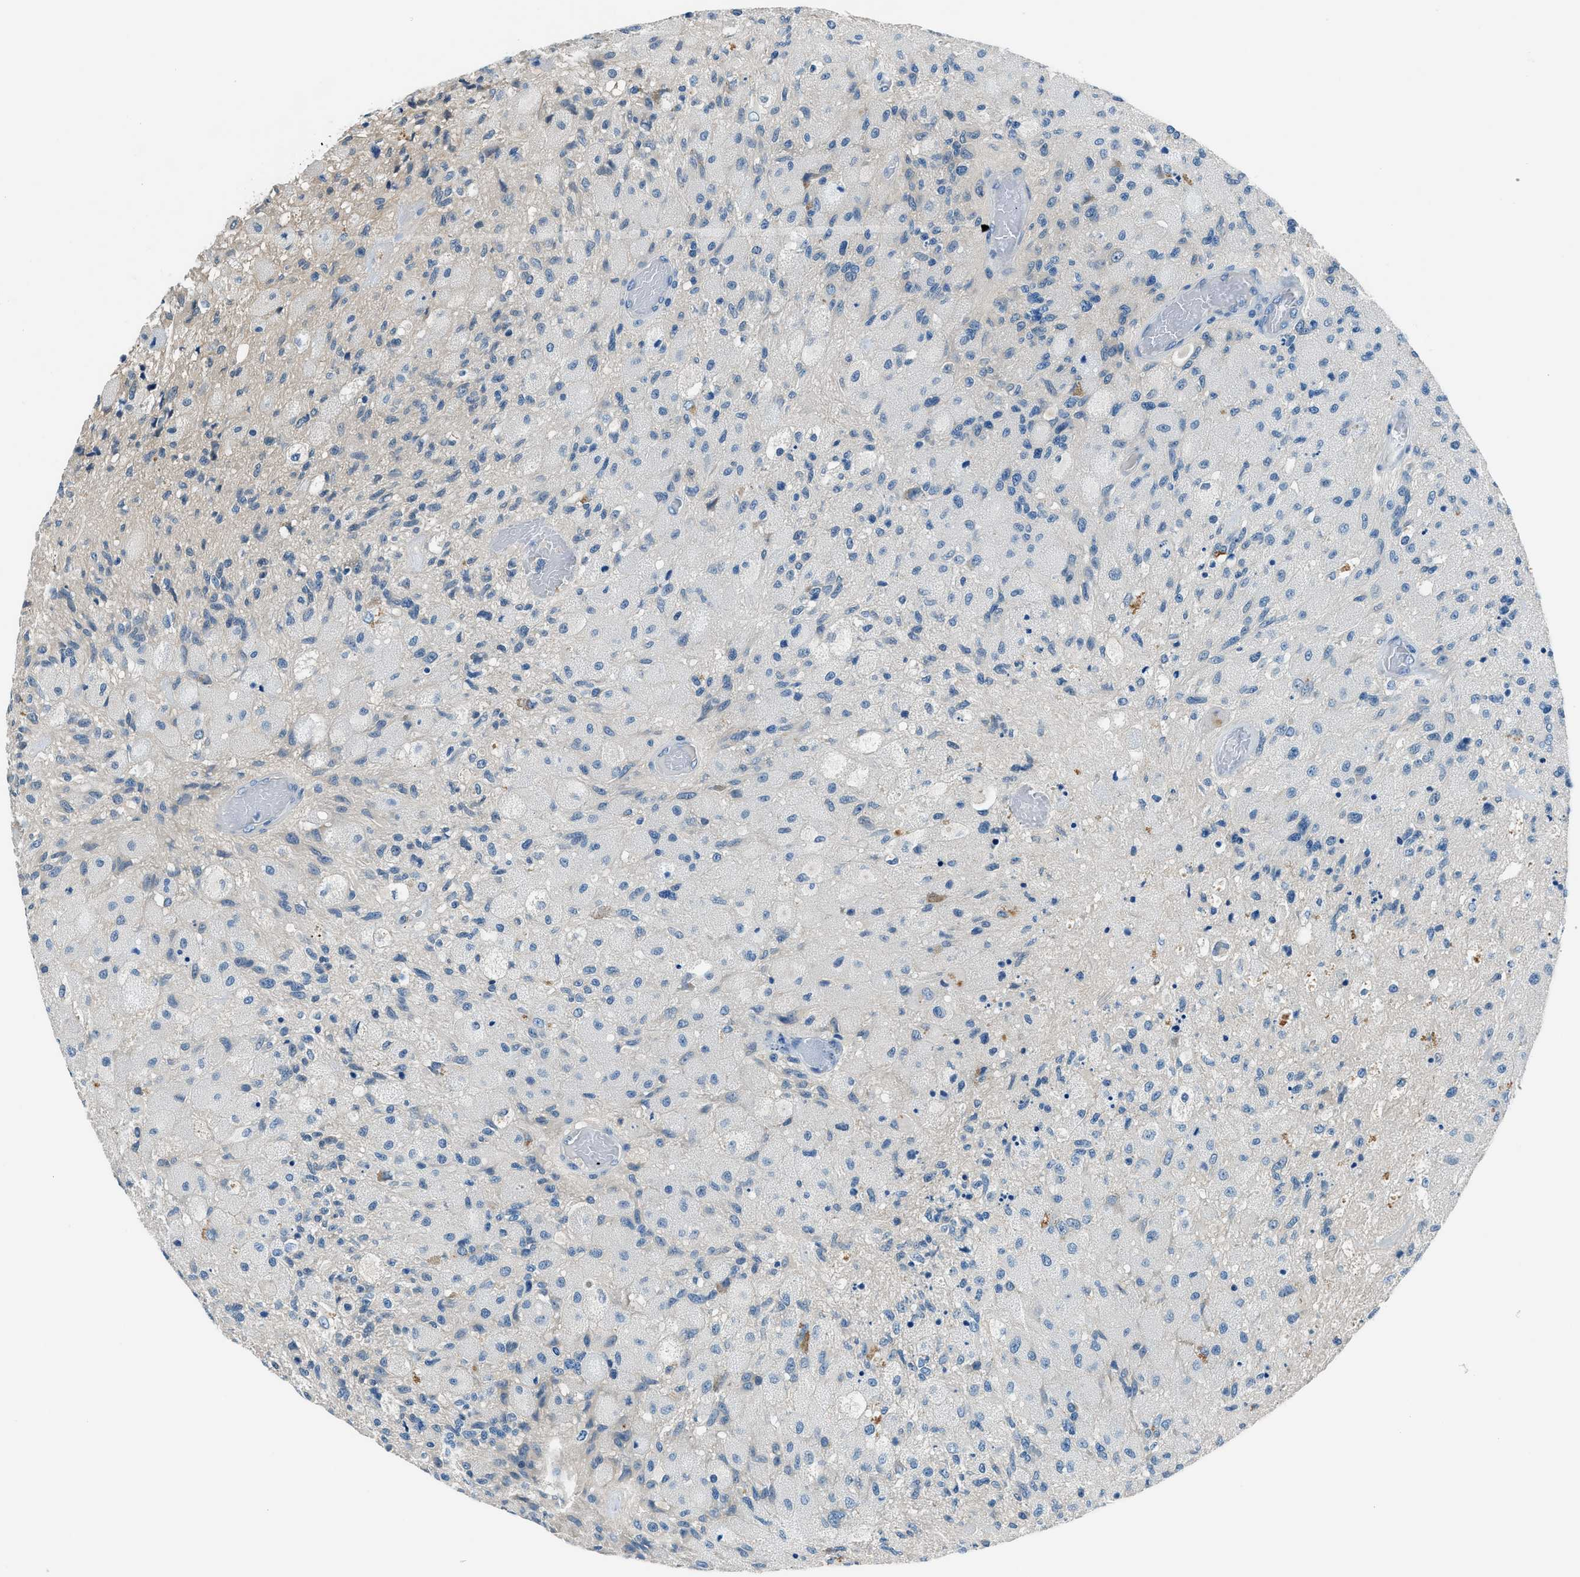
{"staining": {"intensity": "negative", "quantity": "none", "location": "none"}, "tissue": "glioma", "cell_type": "Tumor cells", "image_type": "cancer", "snomed": [{"axis": "morphology", "description": "Normal tissue, NOS"}, {"axis": "morphology", "description": "Glioma, malignant, High grade"}, {"axis": "topography", "description": "Cerebral cortex"}], "caption": "Glioma was stained to show a protein in brown. There is no significant expression in tumor cells.", "gene": "ACP1", "patient": {"sex": "male", "age": 77}}